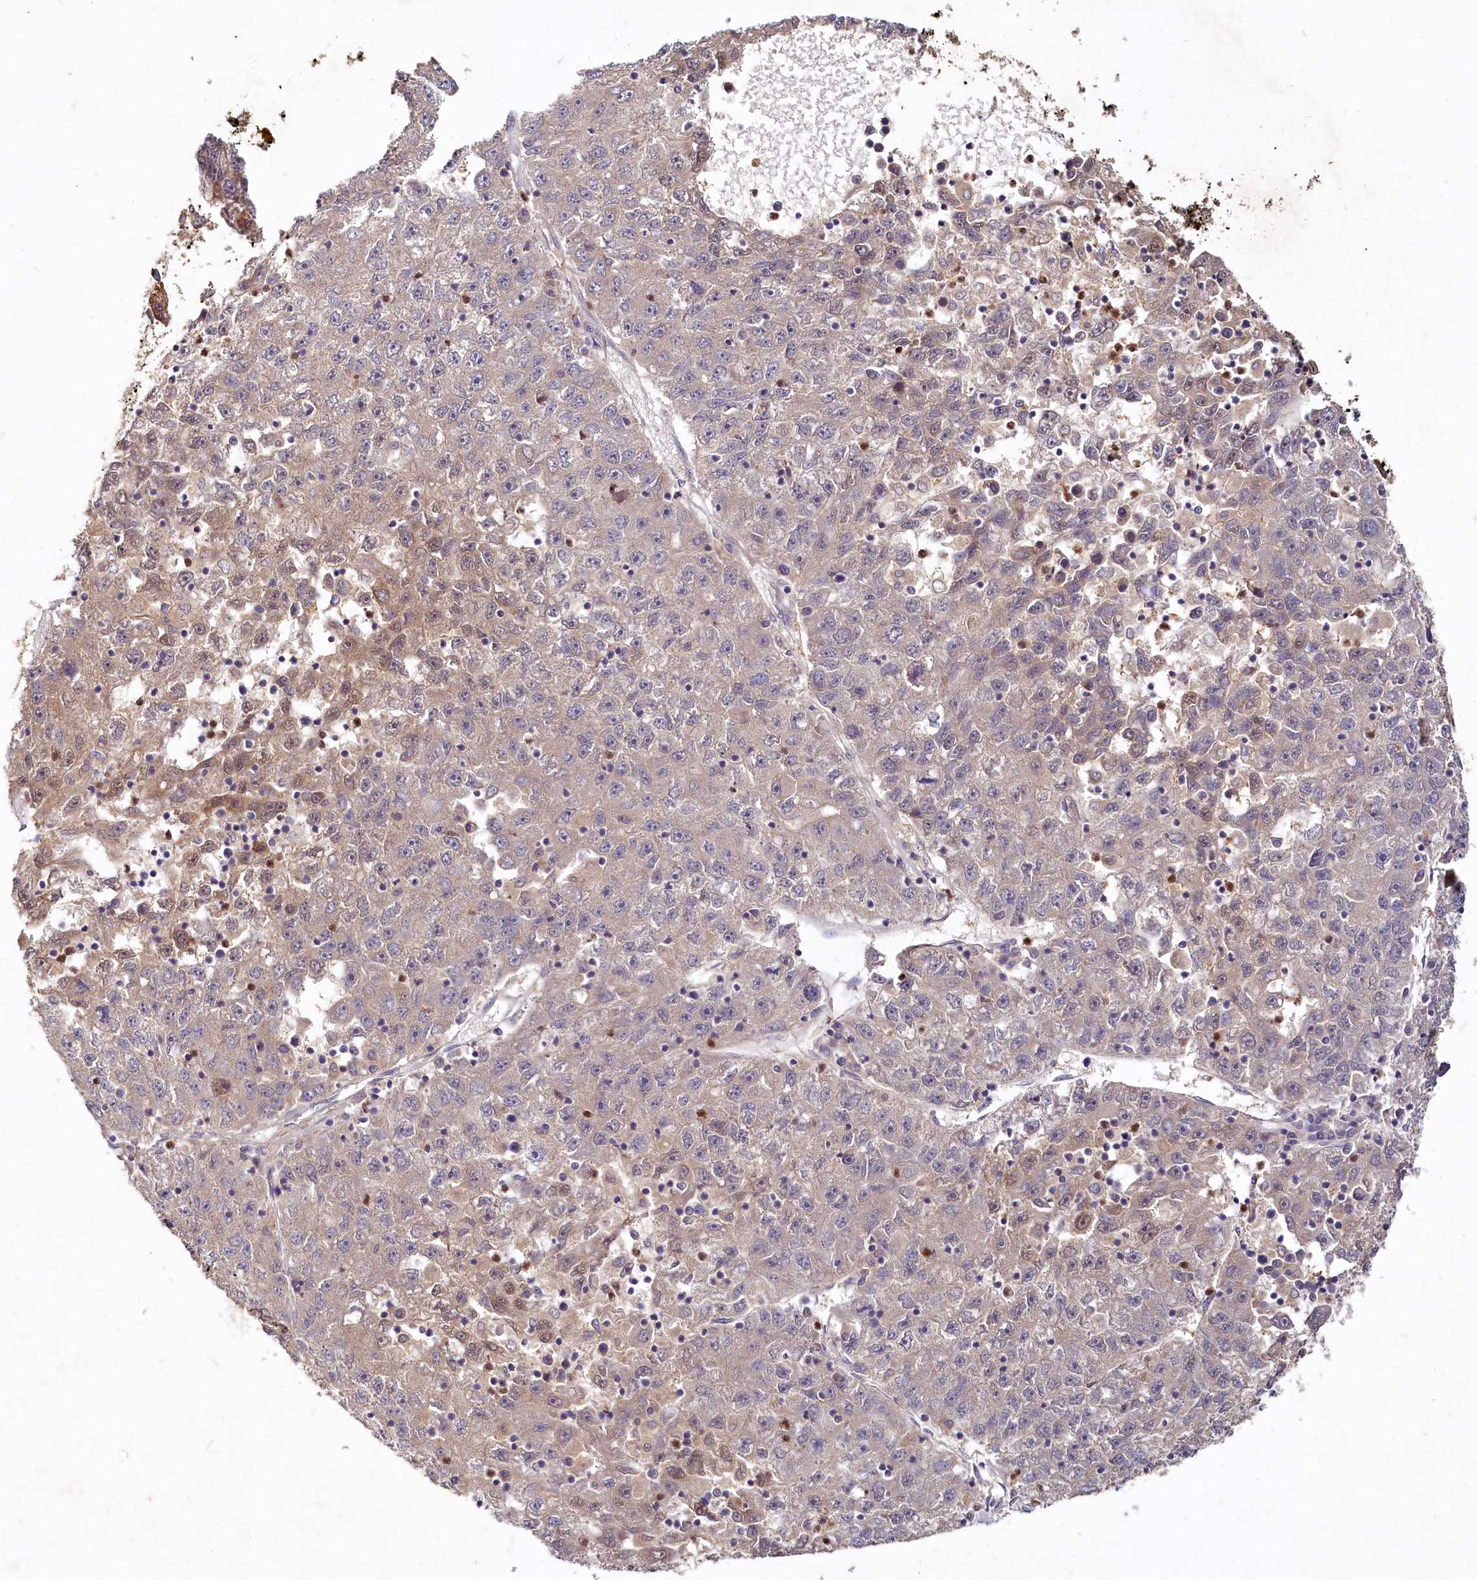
{"staining": {"intensity": "moderate", "quantity": "25%-75%", "location": "cytoplasmic/membranous"}, "tissue": "liver cancer", "cell_type": "Tumor cells", "image_type": "cancer", "snomed": [{"axis": "morphology", "description": "Carcinoma, Hepatocellular, NOS"}, {"axis": "topography", "description": "Liver"}], "caption": "Moderate cytoplasmic/membranous expression is seen in about 25%-75% of tumor cells in hepatocellular carcinoma (liver).", "gene": "HERC3", "patient": {"sex": "female", "age": 58}}